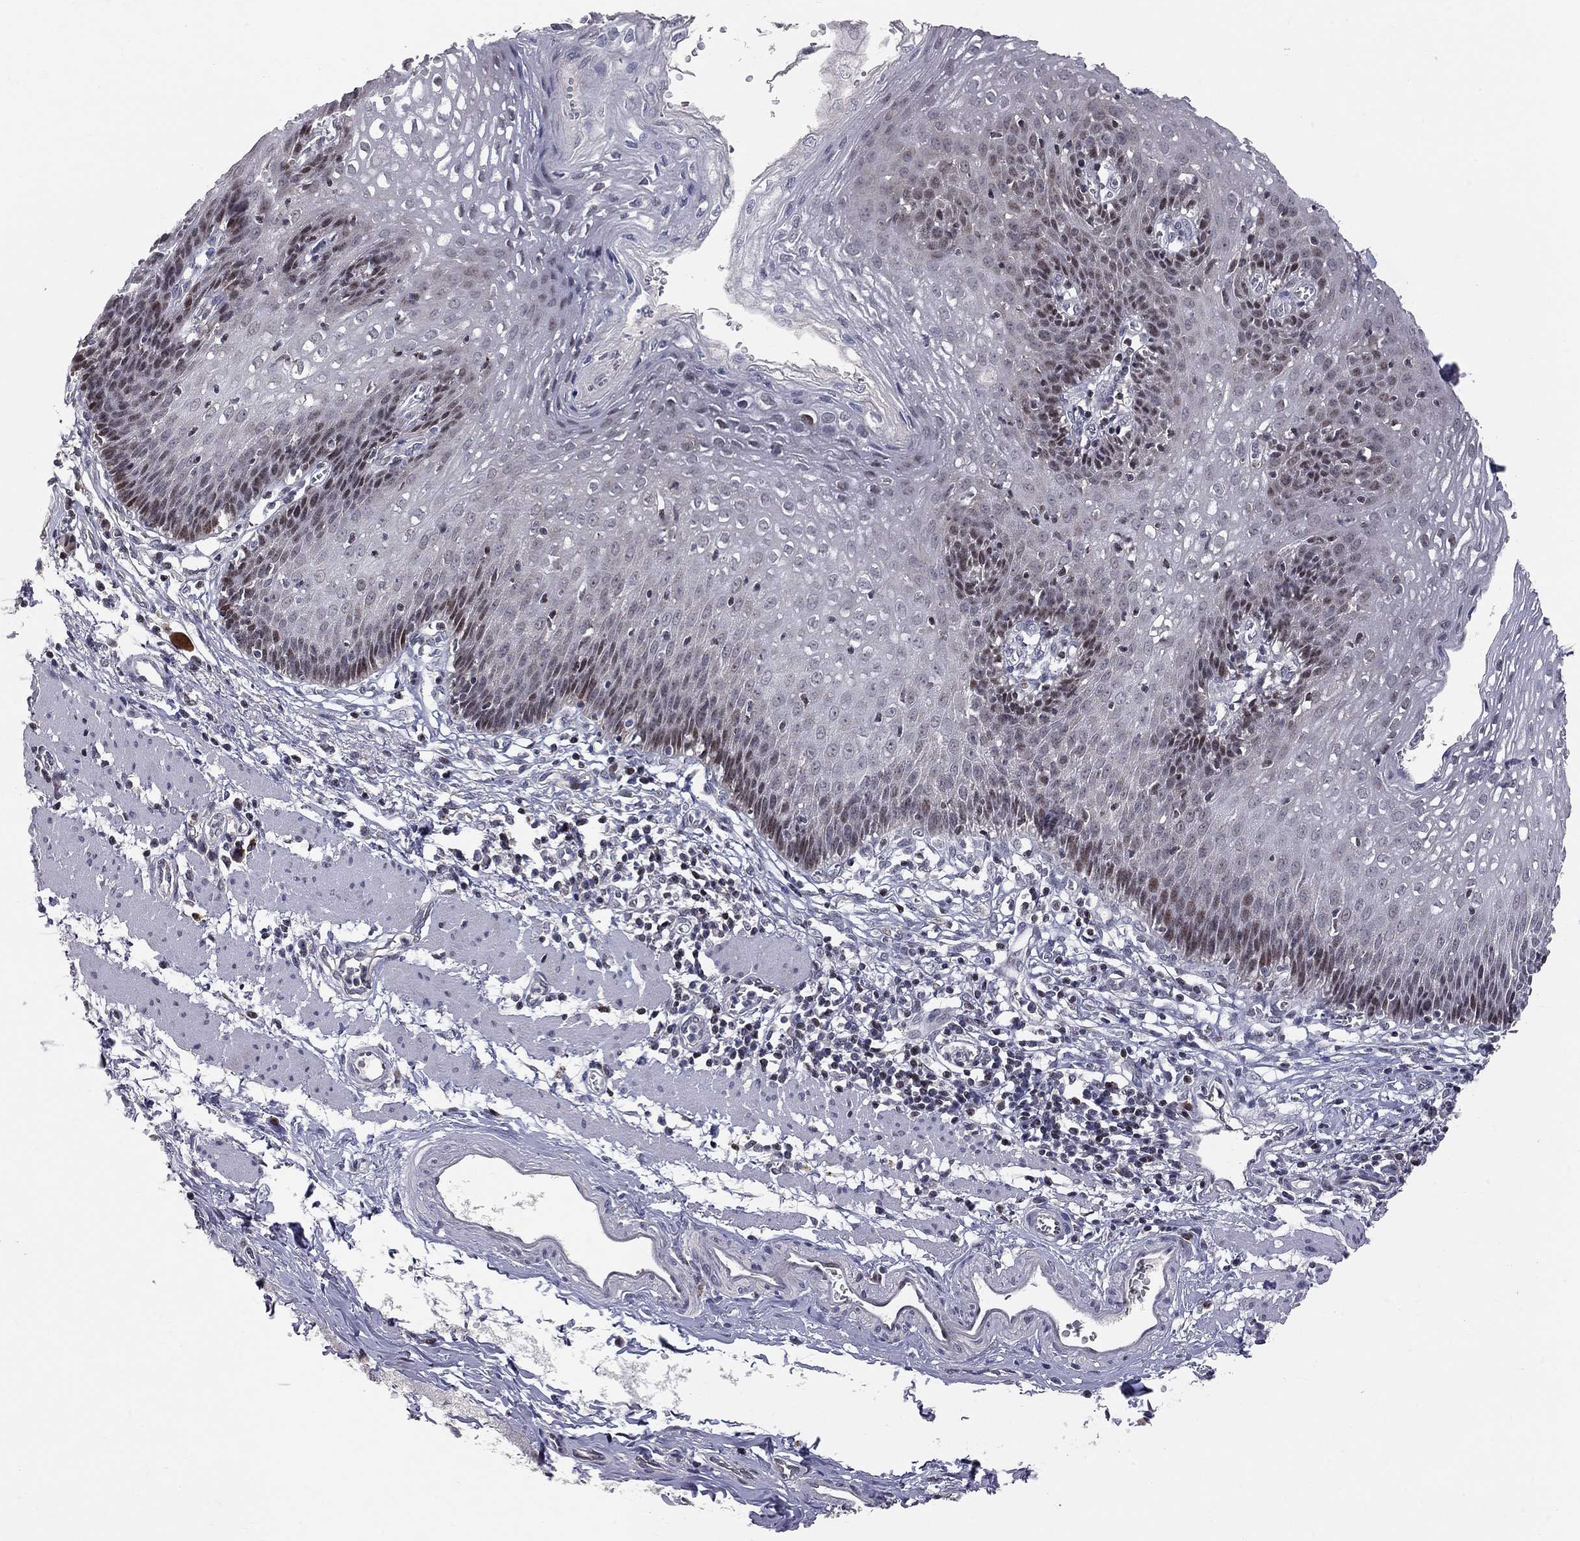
{"staining": {"intensity": "moderate", "quantity": "<25%", "location": "nuclear"}, "tissue": "esophagus", "cell_type": "Squamous epithelial cells", "image_type": "normal", "snomed": [{"axis": "morphology", "description": "Normal tissue, NOS"}, {"axis": "topography", "description": "Esophagus"}], "caption": "High-magnification brightfield microscopy of unremarkable esophagus stained with DAB (3,3'-diaminobenzidine) (brown) and counterstained with hematoxylin (blue). squamous epithelial cells exhibit moderate nuclear positivity is appreciated in approximately<25% of cells. Immunohistochemistry stains the protein in brown and the nuclei are stained blue.", "gene": "HDAC3", "patient": {"sex": "male", "age": 57}}